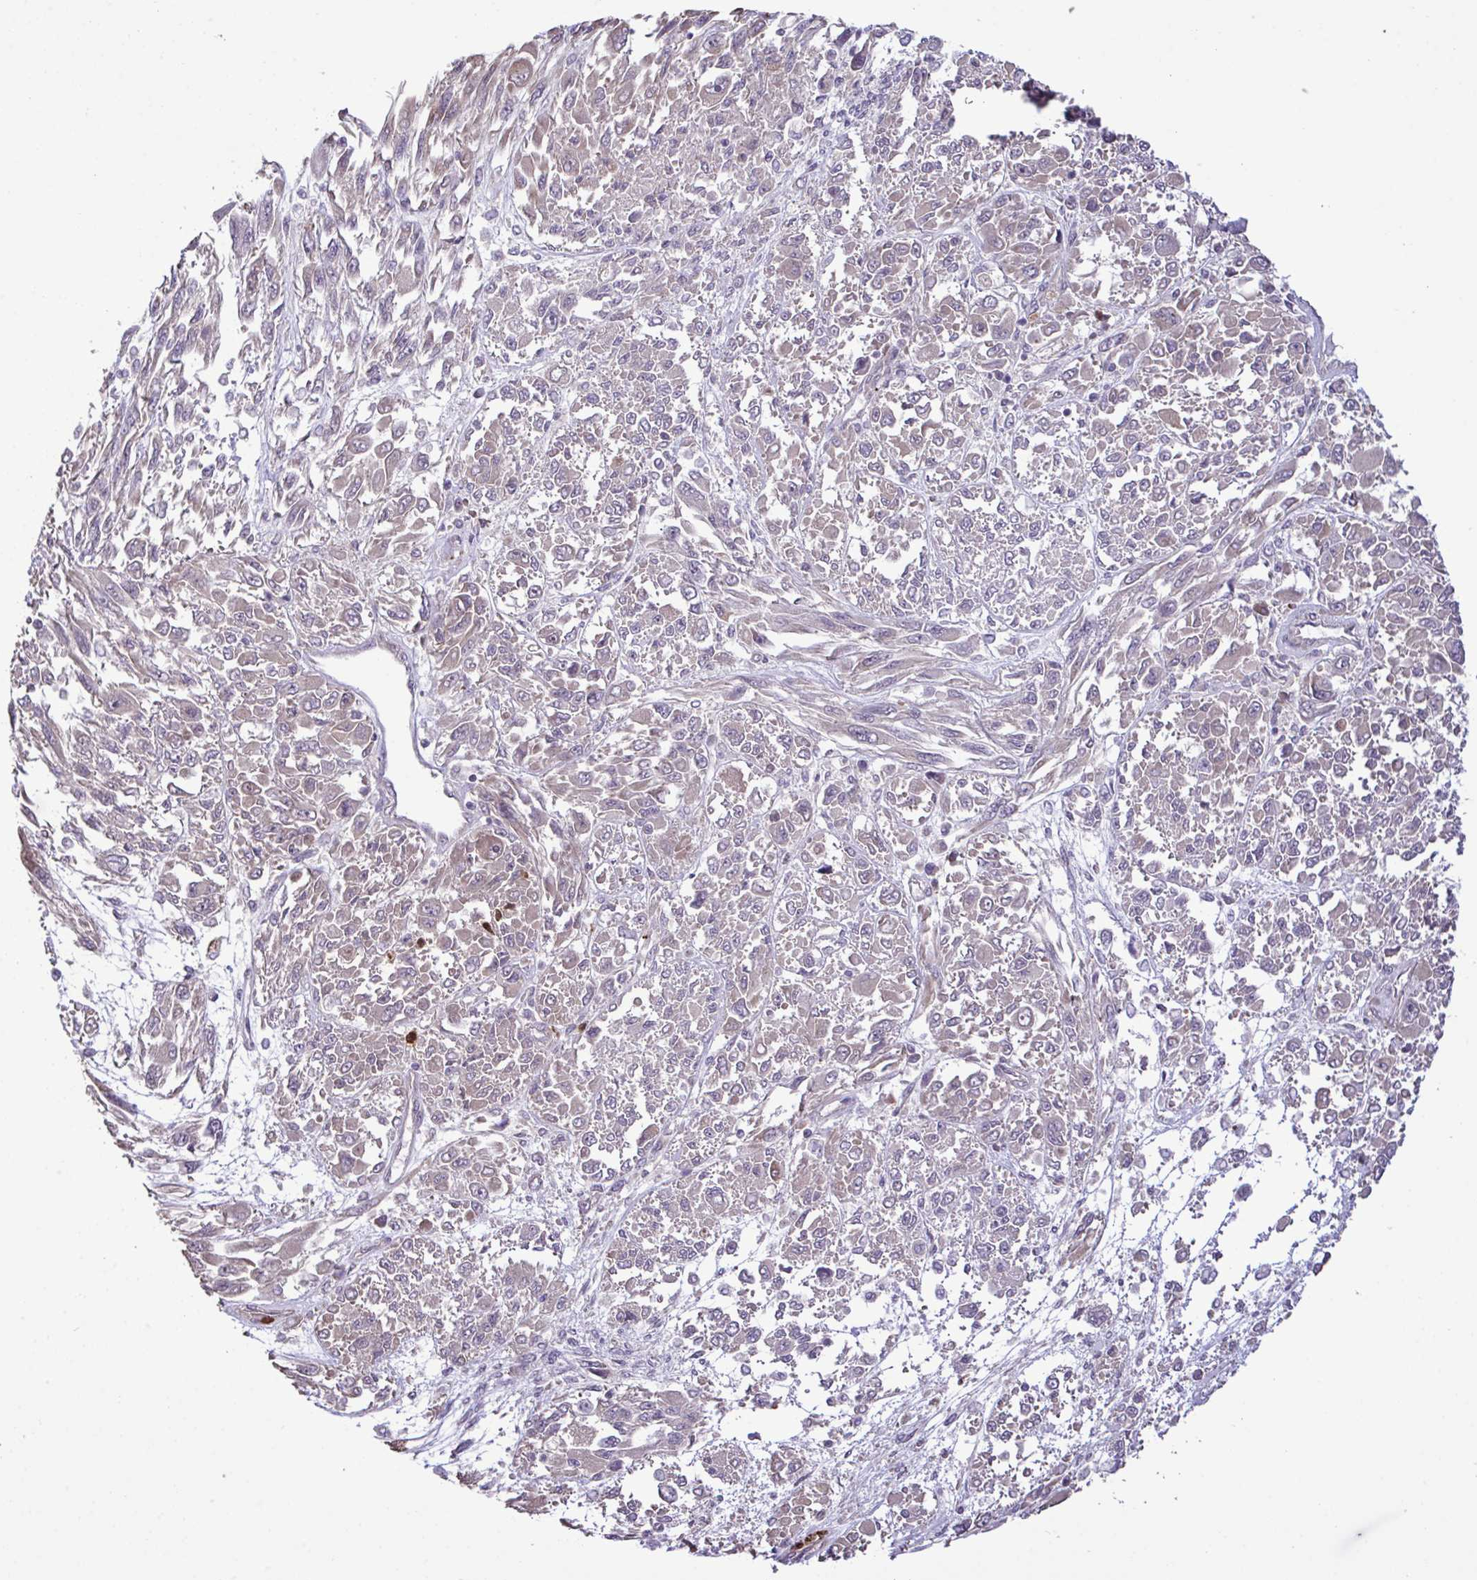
{"staining": {"intensity": "negative", "quantity": "none", "location": "none"}, "tissue": "melanoma", "cell_type": "Tumor cells", "image_type": "cancer", "snomed": [{"axis": "morphology", "description": "Malignant melanoma, NOS"}, {"axis": "topography", "description": "Skin"}], "caption": "Melanoma stained for a protein using immunohistochemistry demonstrates no staining tumor cells.", "gene": "CMPK1", "patient": {"sex": "female", "age": 91}}